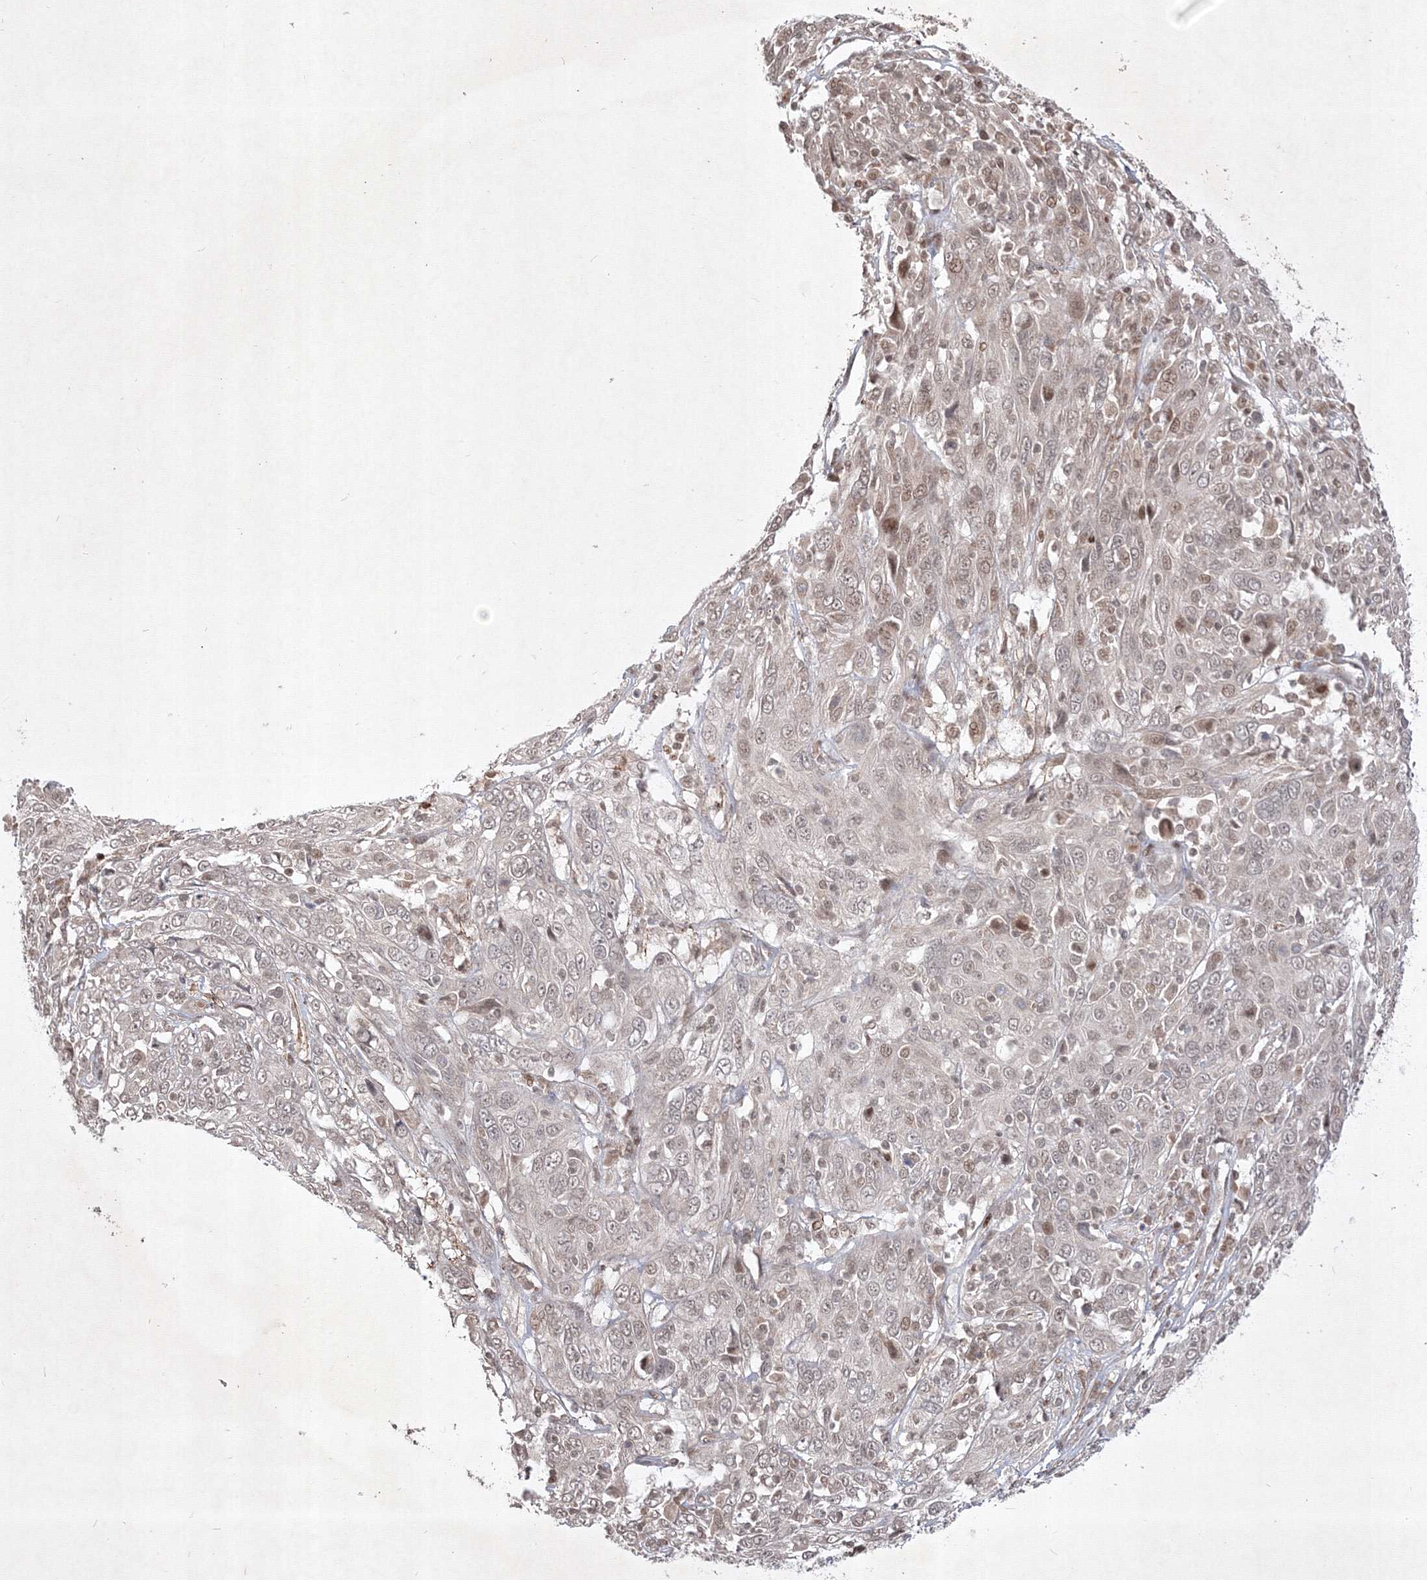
{"staining": {"intensity": "negative", "quantity": "none", "location": "none"}, "tissue": "cervical cancer", "cell_type": "Tumor cells", "image_type": "cancer", "snomed": [{"axis": "morphology", "description": "Squamous cell carcinoma, NOS"}, {"axis": "topography", "description": "Cervix"}], "caption": "Immunohistochemical staining of human squamous cell carcinoma (cervical) displays no significant positivity in tumor cells.", "gene": "TAB1", "patient": {"sex": "female", "age": 46}}